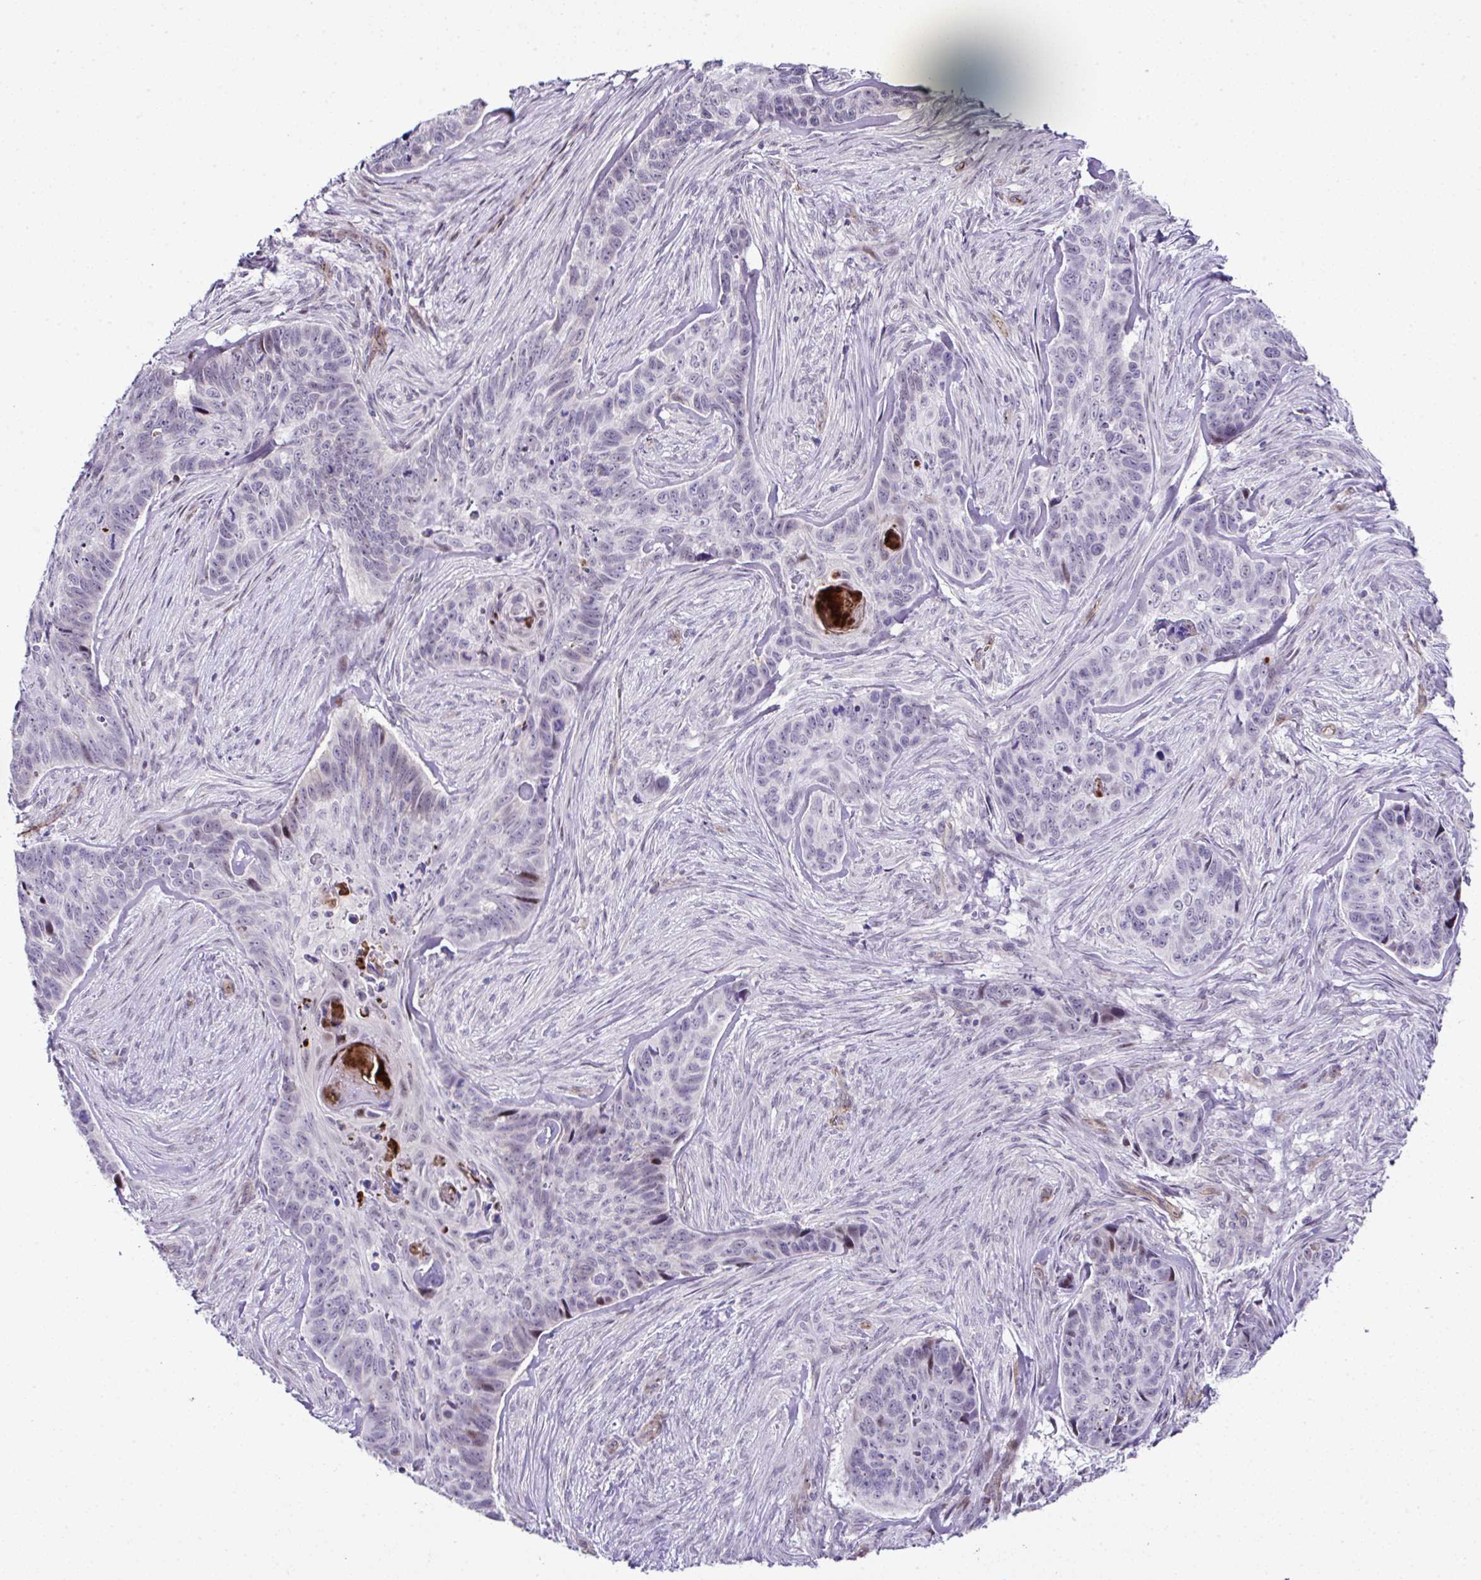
{"staining": {"intensity": "negative", "quantity": "none", "location": "none"}, "tissue": "skin cancer", "cell_type": "Tumor cells", "image_type": "cancer", "snomed": [{"axis": "morphology", "description": "Basal cell carcinoma"}, {"axis": "topography", "description": "Skin"}], "caption": "A histopathology image of skin basal cell carcinoma stained for a protein shows no brown staining in tumor cells. The staining was performed using DAB to visualize the protein expression in brown, while the nuclei were stained in blue with hematoxylin (Magnification: 20x).", "gene": "FBXO34", "patient": {"sex": "female", "age": 82}}